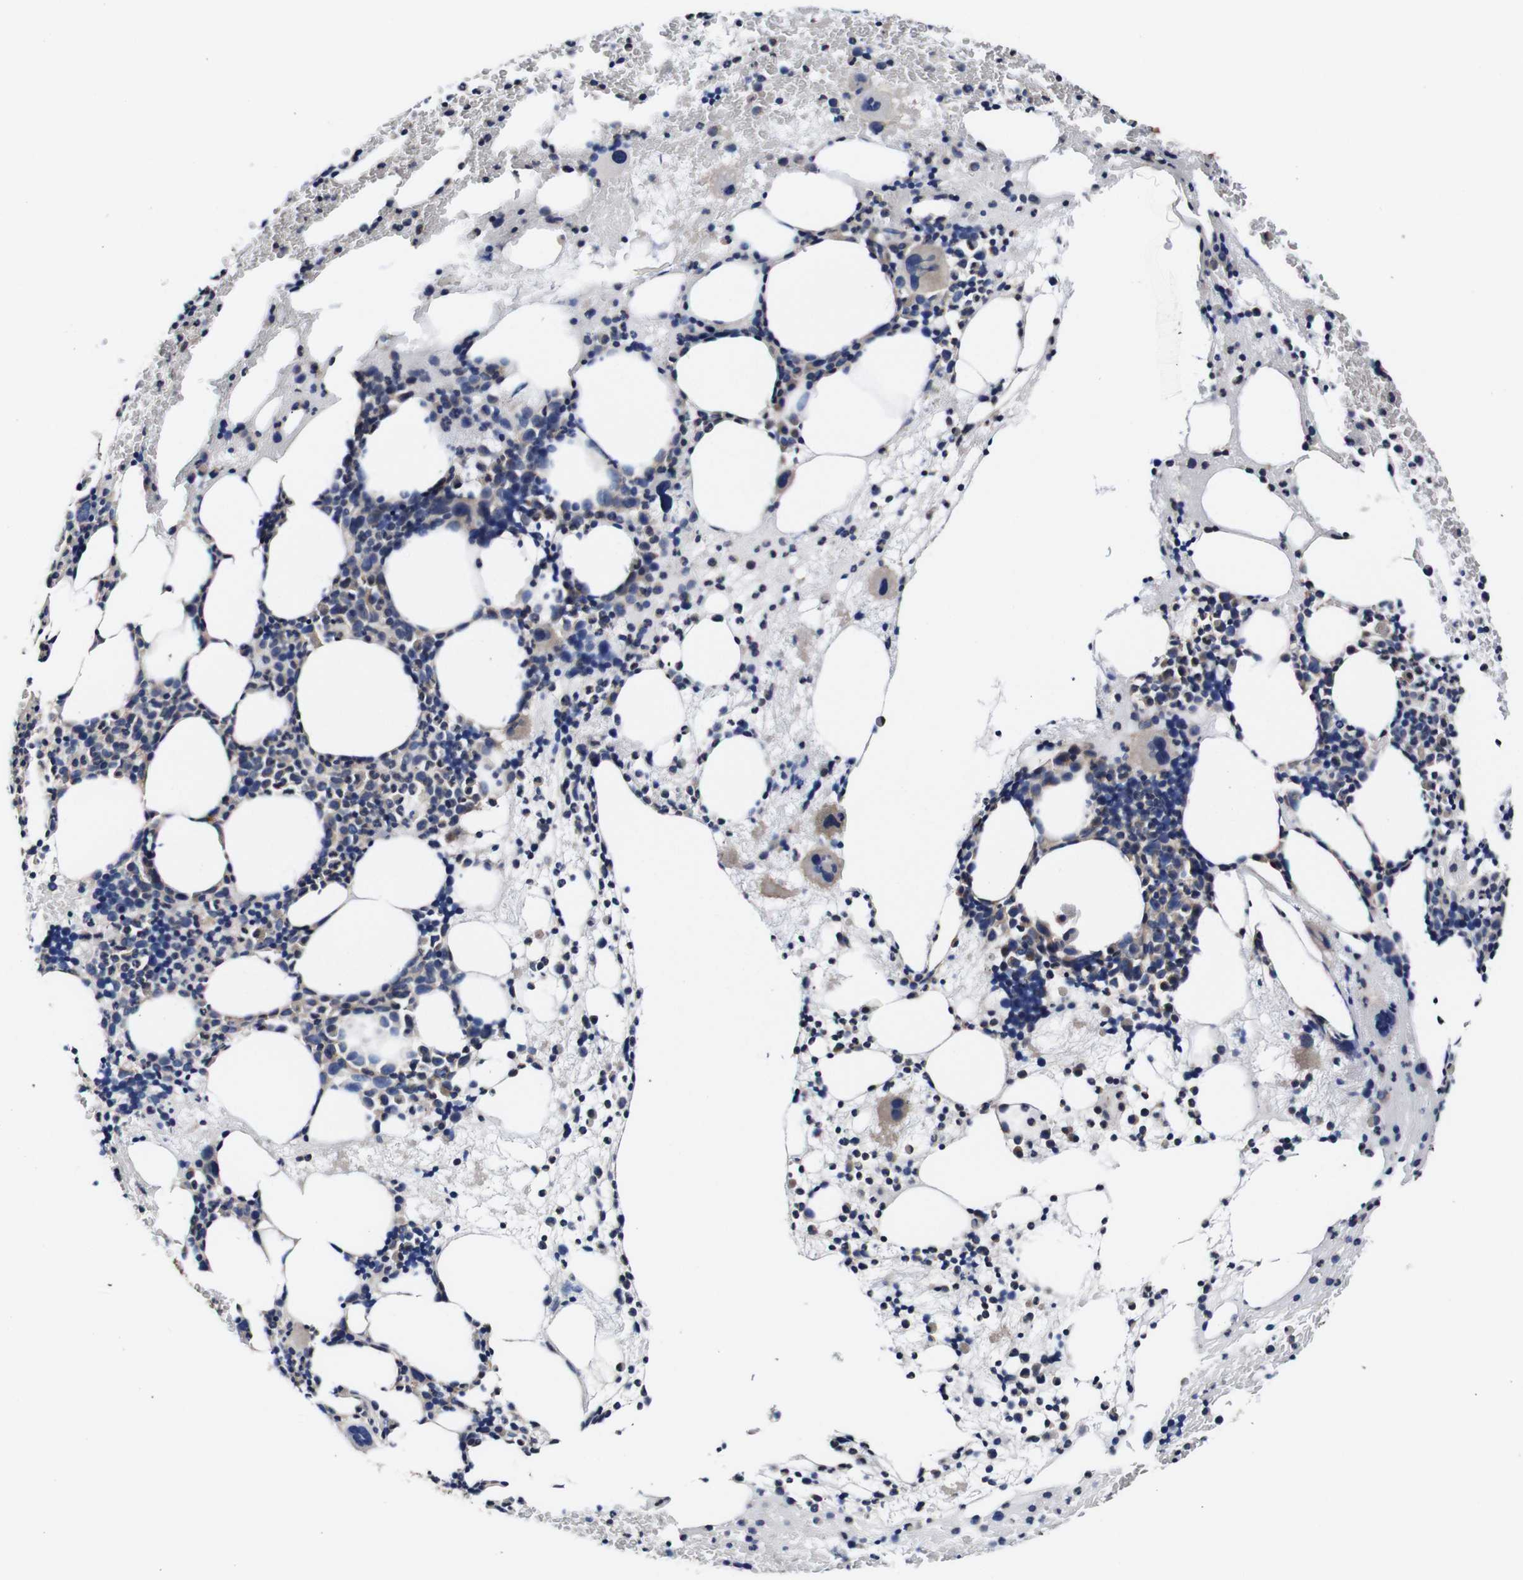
{"staining": {"intensity": "weak", "quantity": "<25%", "location": "cytoplasmic/membranous"}, "tissue": "bone marrow", "cell_type": "Hematopoietic cells", "image_type": "normal", "snomed": [{"axis": "morphology", "description": "Normal tissue, NOS"}, {"axis": "morphology", "description": "Inflammation, NOS"}, {"axis": "topography", "description": "Bone marrow"}], "caption": "IHC histopathology image of benign bone marrow stained for a protein (brown), which exhibits no positivity in hematopoietic cells.", "gene": "PDCD6IP", "patient": {"sex": "female", "age": 76}}